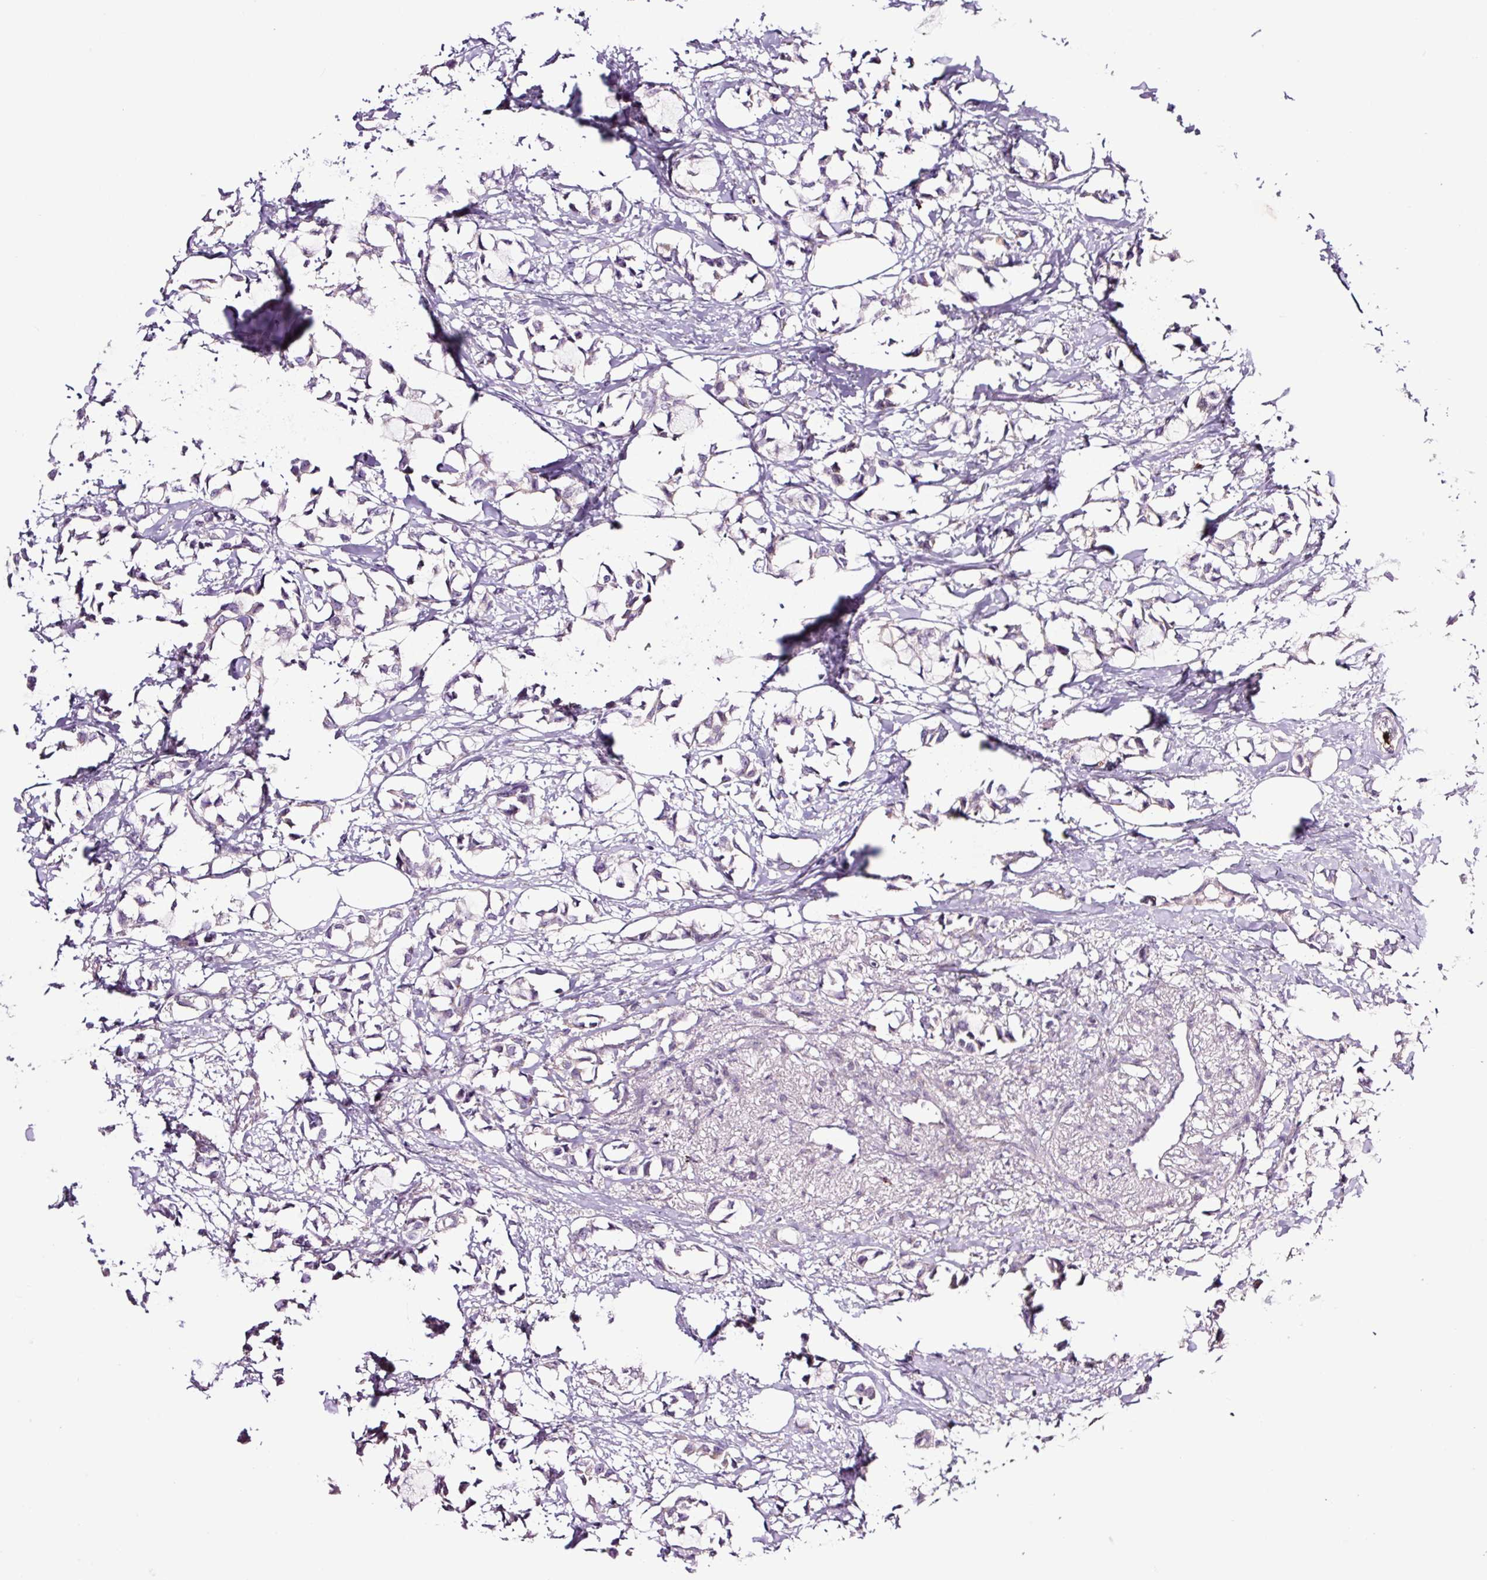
{"staining": {"intensity": "negative", "quantity": "none", "location": "none"}, "tissue": "breast cancer", "cell_type": "Tumor cells", "image_type": "cancer", "snomed": [{"axis": "morphology", "description": "Duct carcinoma"}, {"axis": "topography", "description": "Breast"}], "caption": "This histopathology image is of breast intraductal carcinoma stained with immunohistochemistry (IHC) to label a protein in brown with the nuclei are counter-stained blue. There is no expression in tumor cells. The staining was performed using DAB (3,3'-diaminobenzidine) to visualize the protein expression in brown, while the nuclei were stained in blue with hematoxylin (Magnification: 20x).", "gene": "SH2D6", "patient": {"sex": "female", "age": 73}}